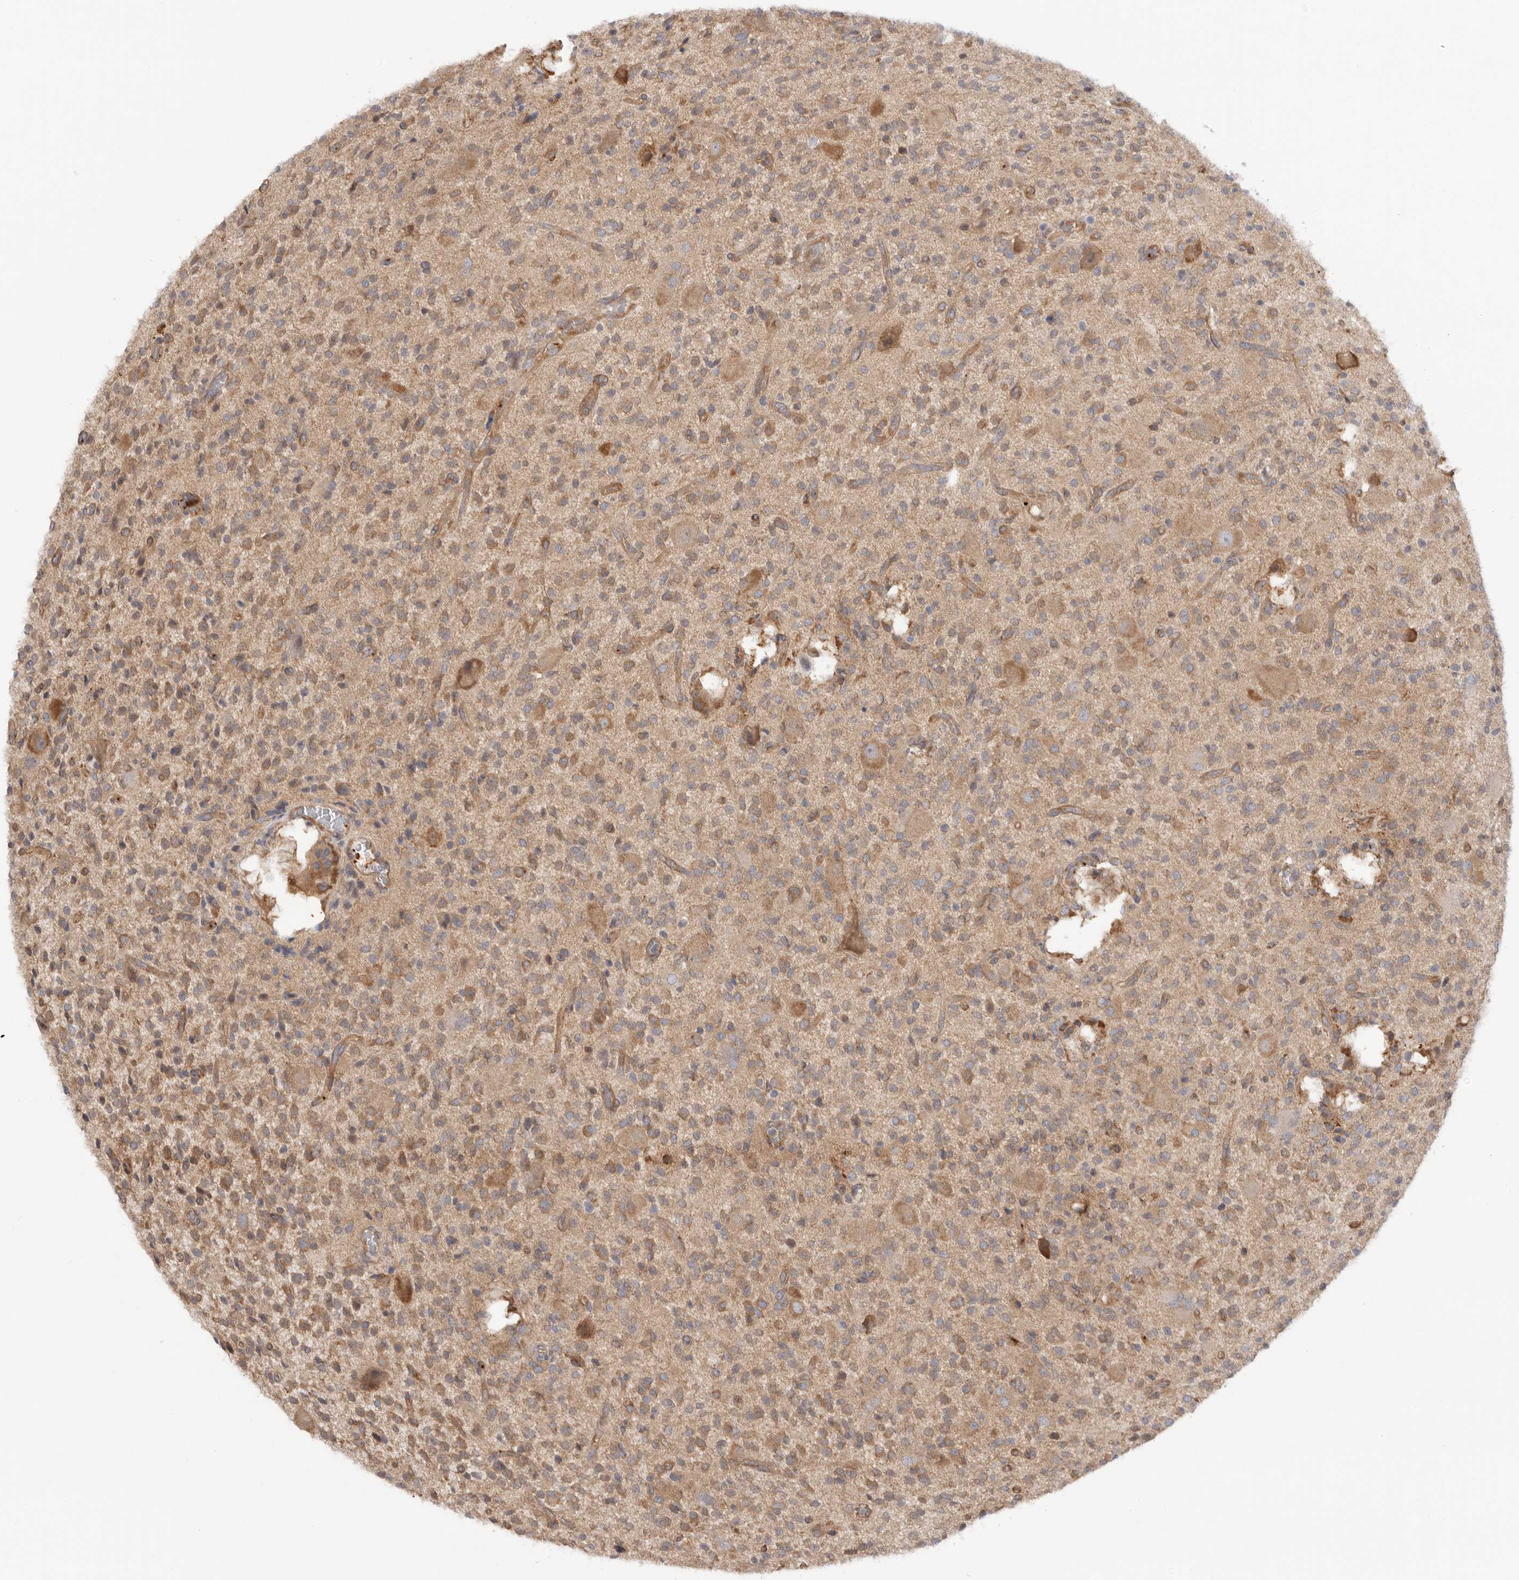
{"staining": {"intensity": "moderate", "quantity": "25%-75%", "location": "cytoplasmic/membranous"}, "tissue": "glioma", "cell_type": "Tumor cells", "image_type": "cancer", "snomed": [{"axis": "morphology", "description": "Glioma, malignant, High grade"}, {"axis": "topography", "description": "Brain"}], "caption": "Human malignant glioma (high-grade) stained for a protein (brown) reveals moderate cytoplasmic/membranous positive positivity in approximately 25%-75% of tumor cells.", "gene": "CDC42BPB", "patient": {"sex": "male", "age": 34}}